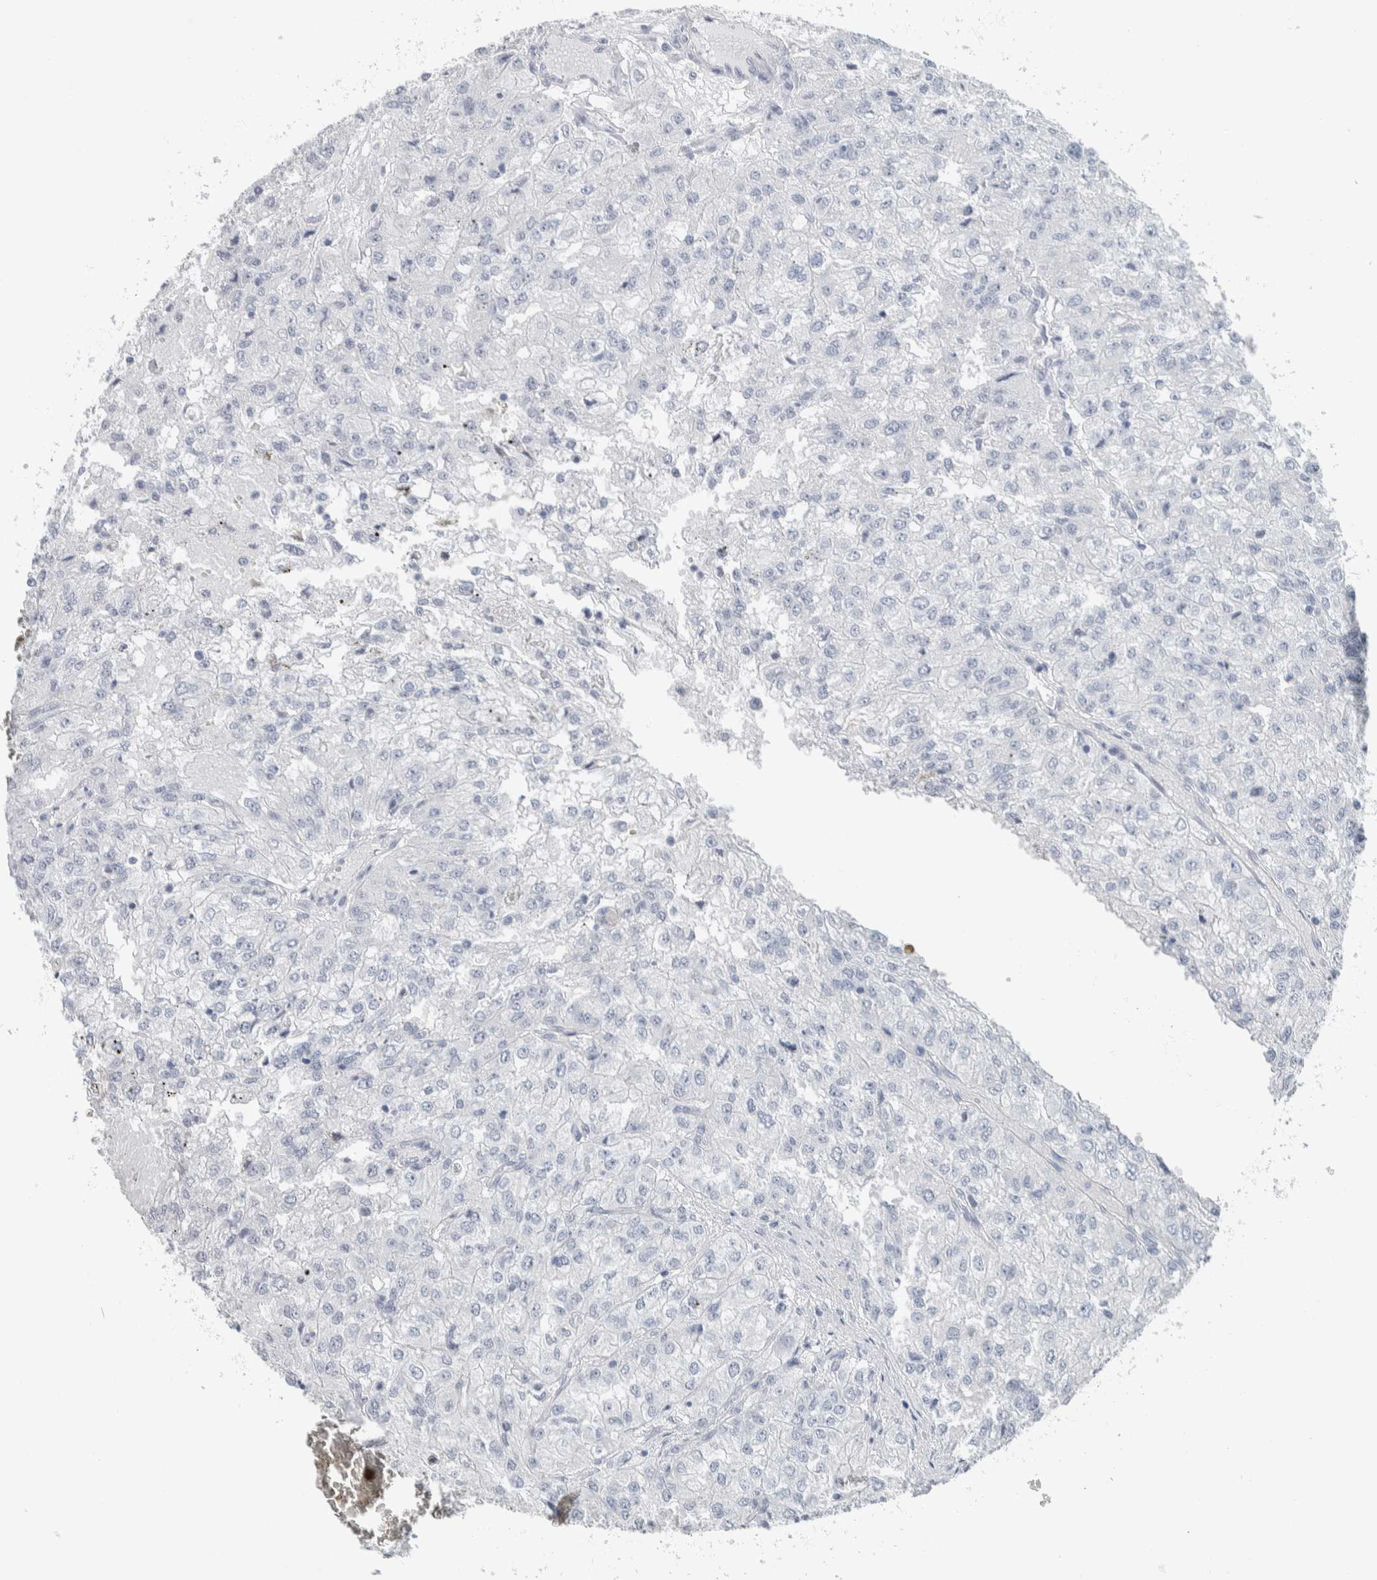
{"staining": {"intensity": "negative", "quantity": "none", "location": "none"}, "tissue": "renal cancer", "cell_type": "Tumor cells", "image_type": "cancer", "snomed": [{"axis": "morphology", "description": "Adenocarcinoma, NOS"}, {"axis": "topography", "description": "Kidney"}], "caption": "A micrograph of human renal cancer (adenocarcinoma) is negative for staining in tumor cells. The staining is performed using DAB (3,3'-diaminobenzidine) brown chromogen with nuclei counter-stained in using hematoxylin.", "gene": "NEFM", "patient": {"sex": "female", "age": 54}}